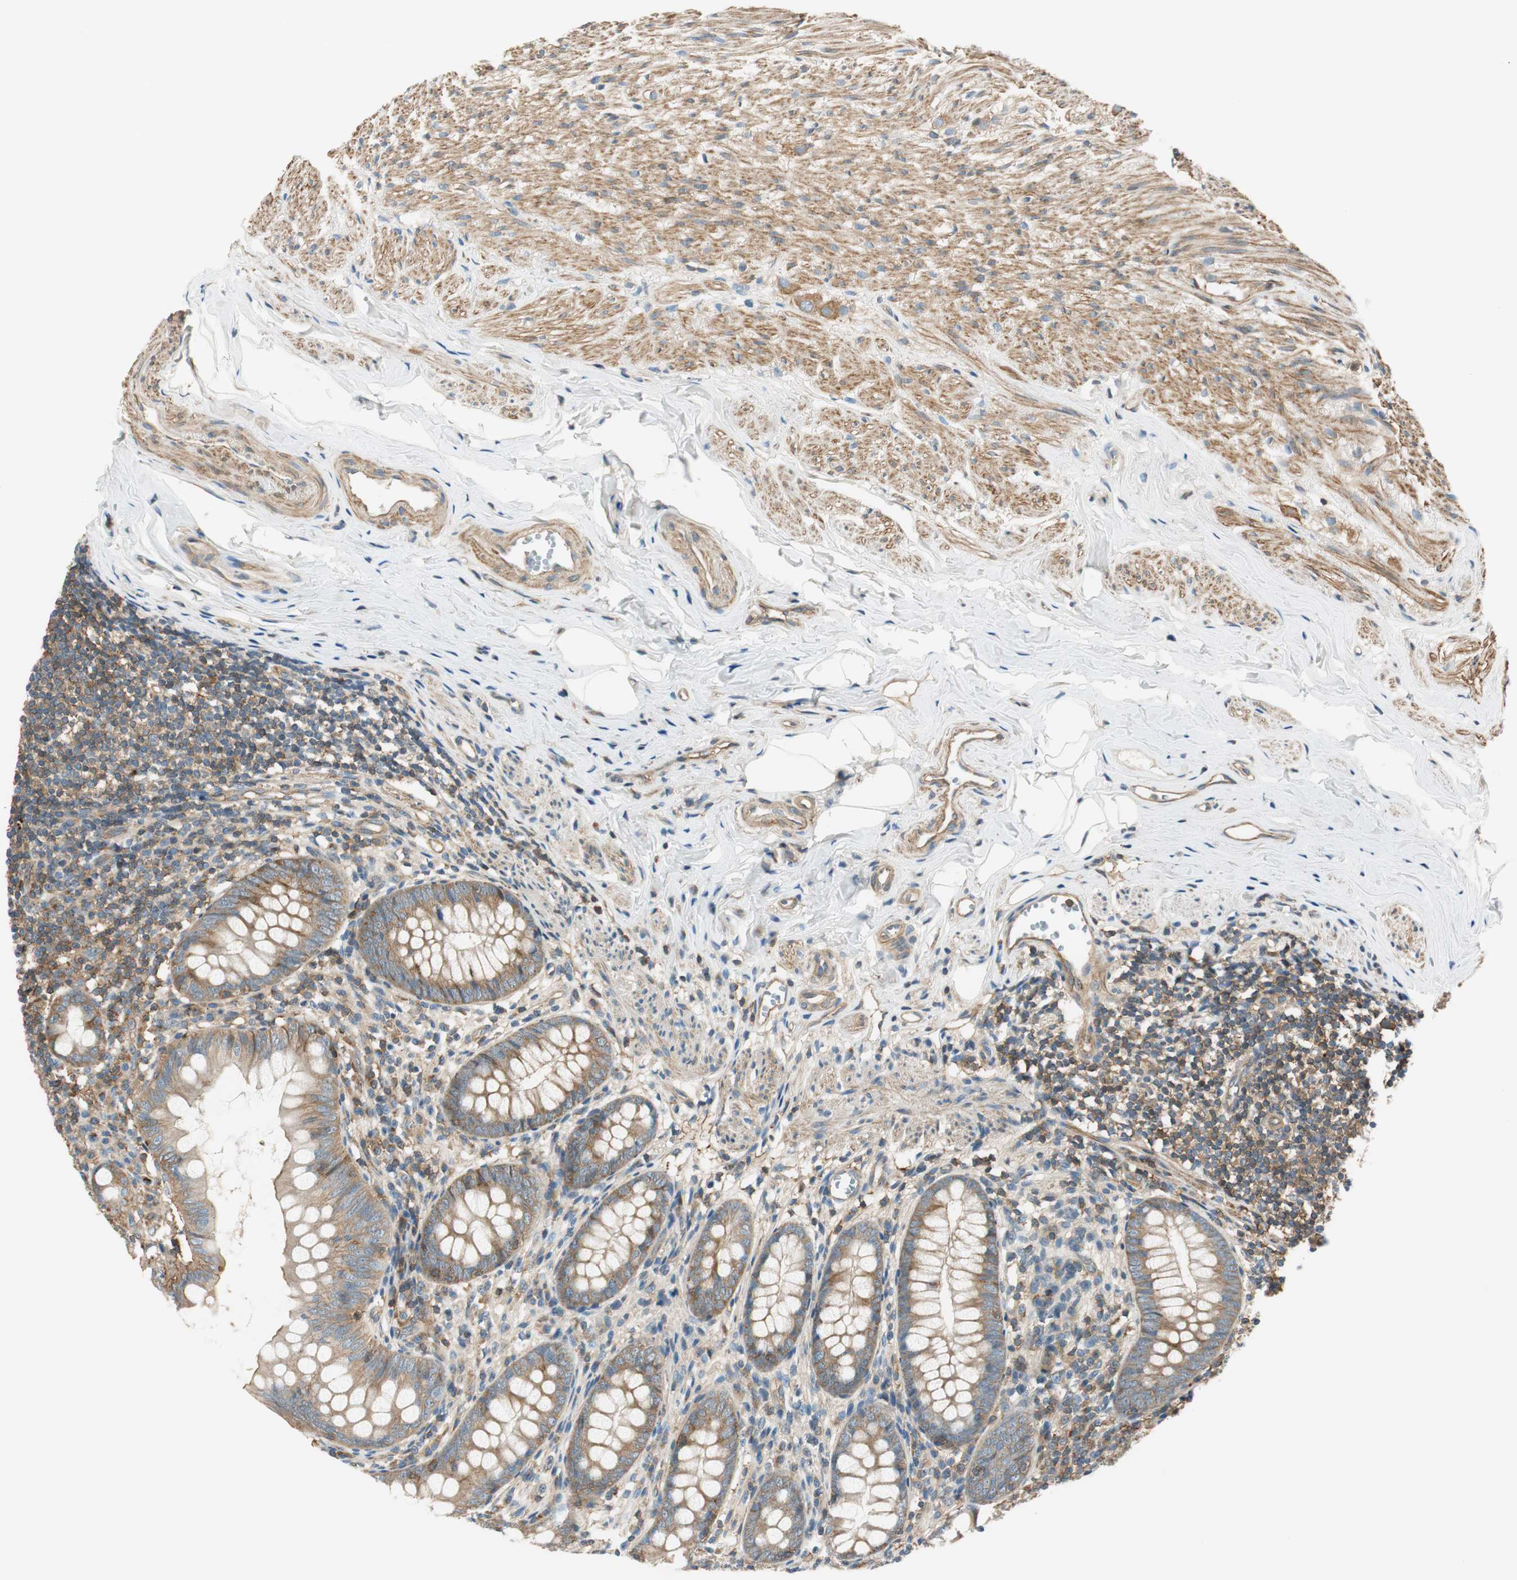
{"staining": {"intensity": "strong", "quantity": ">75%", "location": "cytoplasmic/membranous"}, "tissue": "appendix", "cell_type": "Glandular cells", "image_type": "normal", "snomed": [{"axis": "morphology", "description": "Normal tissue, NOS"}, {"axis": "topography", "description": "Appendix"}], "caption": "Immunohistochemical staining of normal human appendix shows strong cytoplasmic/membranous protein expression in about >75% of glandular cells. The protein is shown in brown color, while the nuclei are stained blue.", "gene": "PI4K2B", "patient": {"sex": "female", "age": 77}}